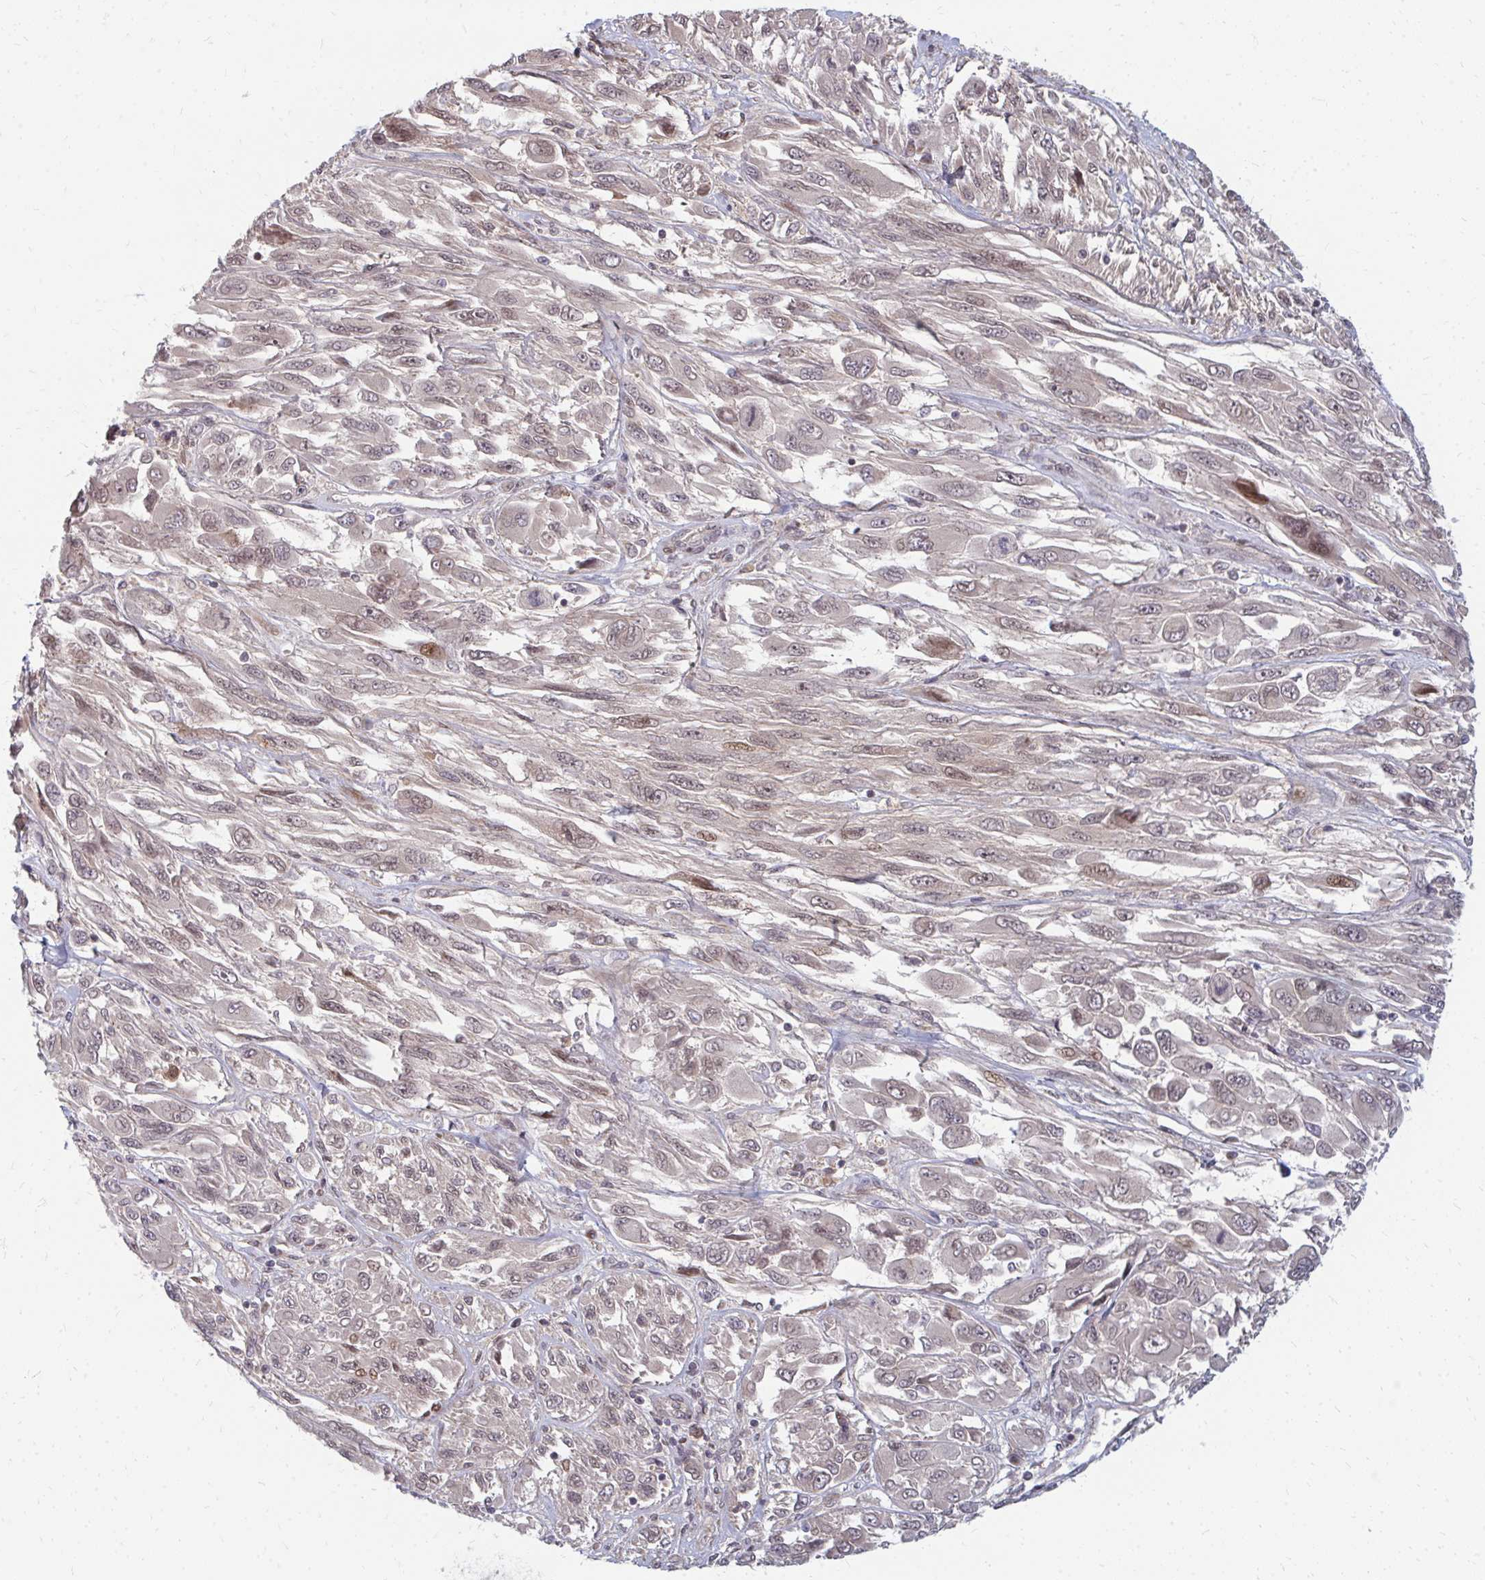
{"staining": {"intensity": "weak", "quantity": "25%-75%", "location": "nuclear"}, "tissue": "melanoma", "cell_type": "Tumor cells", "image_type": "cancer", "snomed": [{"axis": "morphology", "description": "Malignant melanoma, NOS"}, {"axis": "topography", "description": "Skin"}], "caption": "This image exhibits malignant melanoma stained with immunohistochemistry (IHC) to label a protein in brown. The nuclear of tumor cells show weak positivity for the protein. Nuclei are counter-stained blue.", "gene": "ZNF285", "patient": {"sex": "female", "age": 91}}